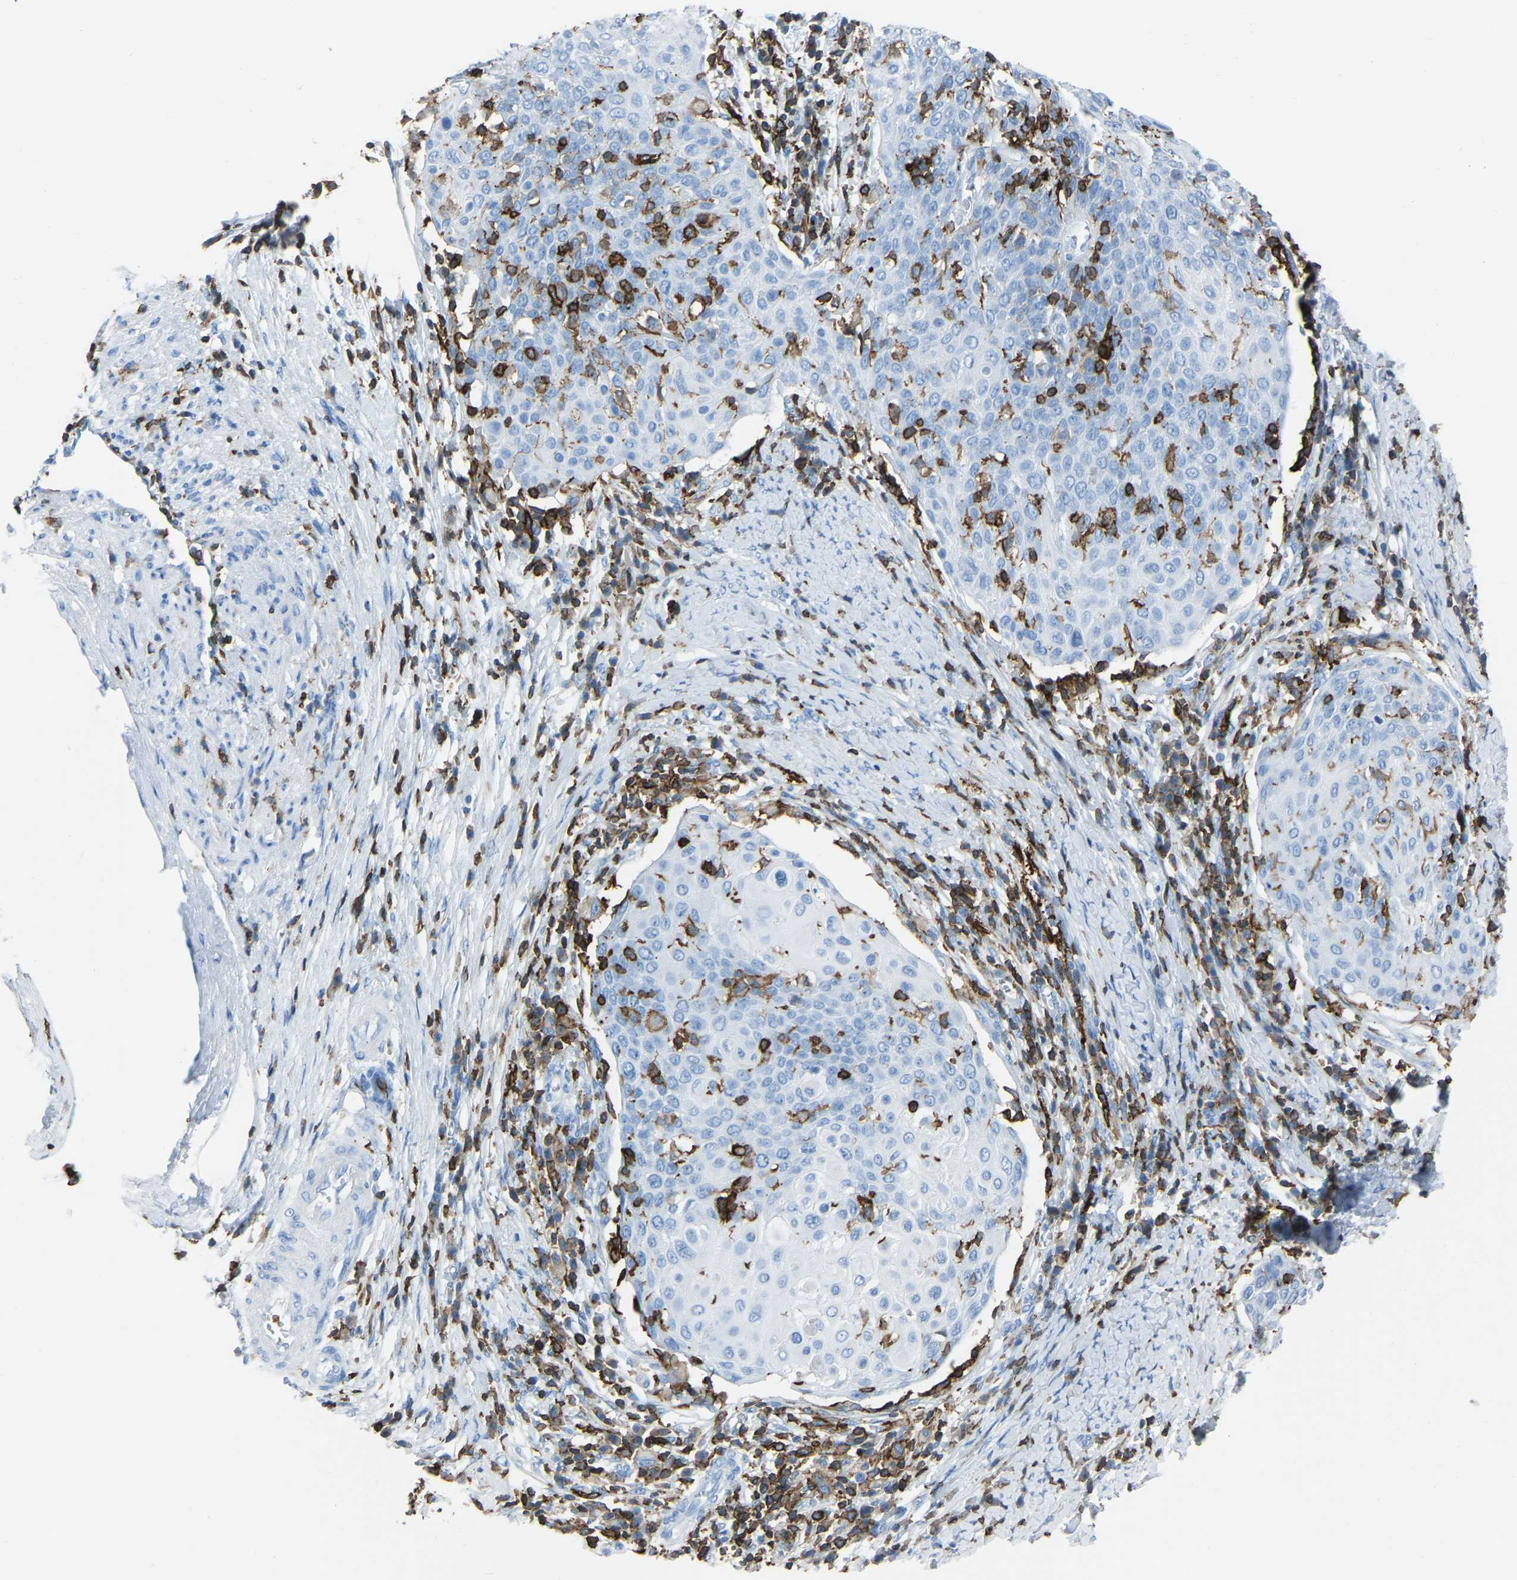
{"staining": {"intensity": "negative", "quantity": "none", "location": "none"}, "tissue": "cervical cancer", "cell_type": "Tumor cells", "image_type": "cancer", "snomed": [{"axis": "morphology", "description": "Squamous cell carcinoma, NOS"}, {"axis": "topography", "description": "Cervix"}], "caption": "This is an immunohistochemistry (IHC) photomicrograph of human cervical cancer. There is no staining in tumor cells.", "gene": "LSP1", "patient": {"sex": "female", "age": 39}}